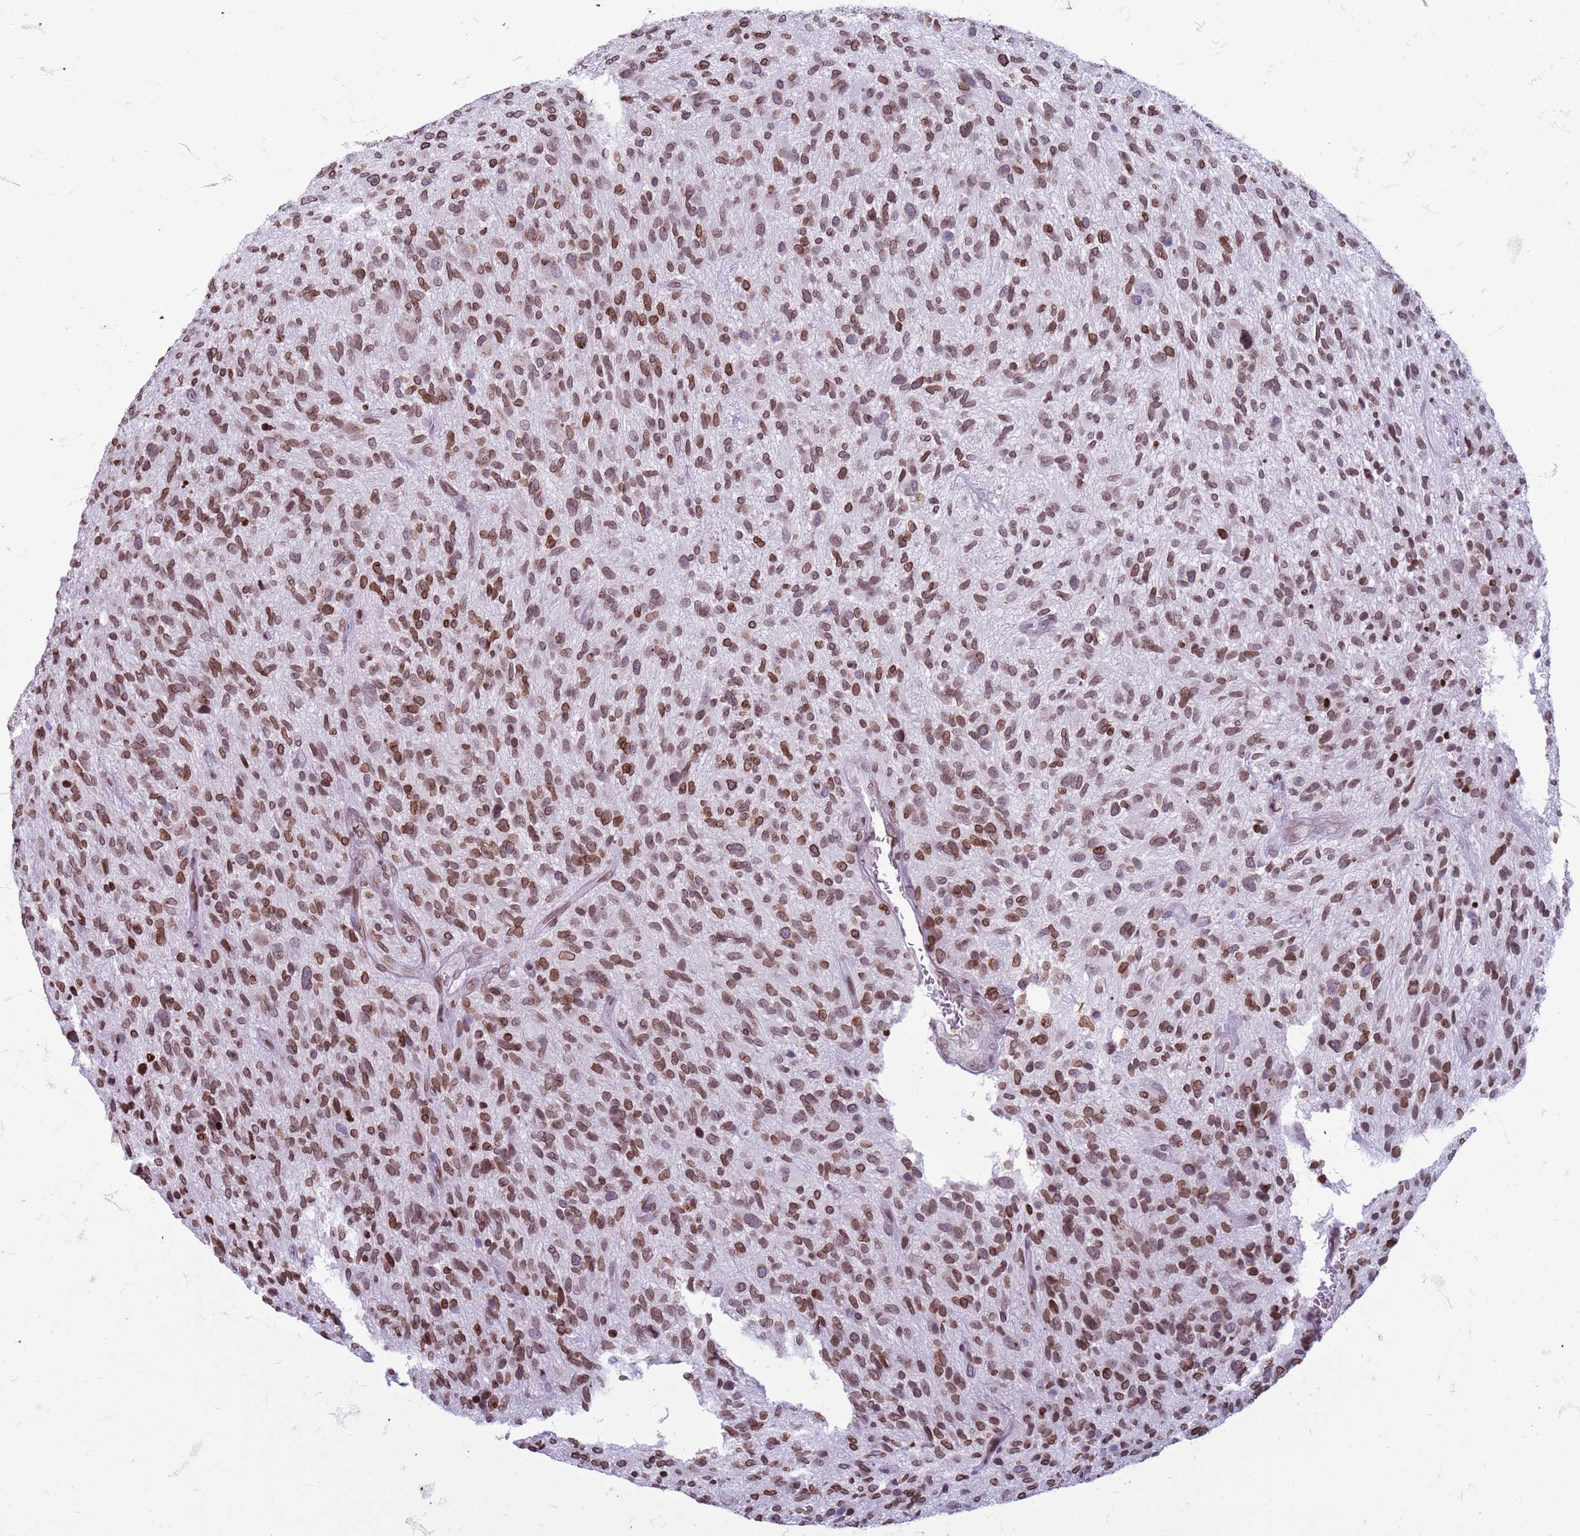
{"staining": {"intensity": "moderate", "quantity": ">75%", "location": "cytoplasmic/membranous,nuclear"}, "tissue": "glioma", "cell_type": "Tumor cells", "image_type": "cancer", "snomed": [{"axis": "morphology", "description": "Glioma, malignant, High grade"}, {"axis": "topography", "description": "Brain"}], "caption": "Immunohistochemistry histopathology image of neoplastic tissue: glioma stained using immunohistochemistry (IHC) exhibits medium levels of moderate protein expression localized specifically in the cytoplasmic/membranous and nuclear of tumor cells, appearing as a cytoplasmic/membranous and nuclear brown color.", "gene": "METTL25B", "patient": {"sex": "male", "age": 47}}